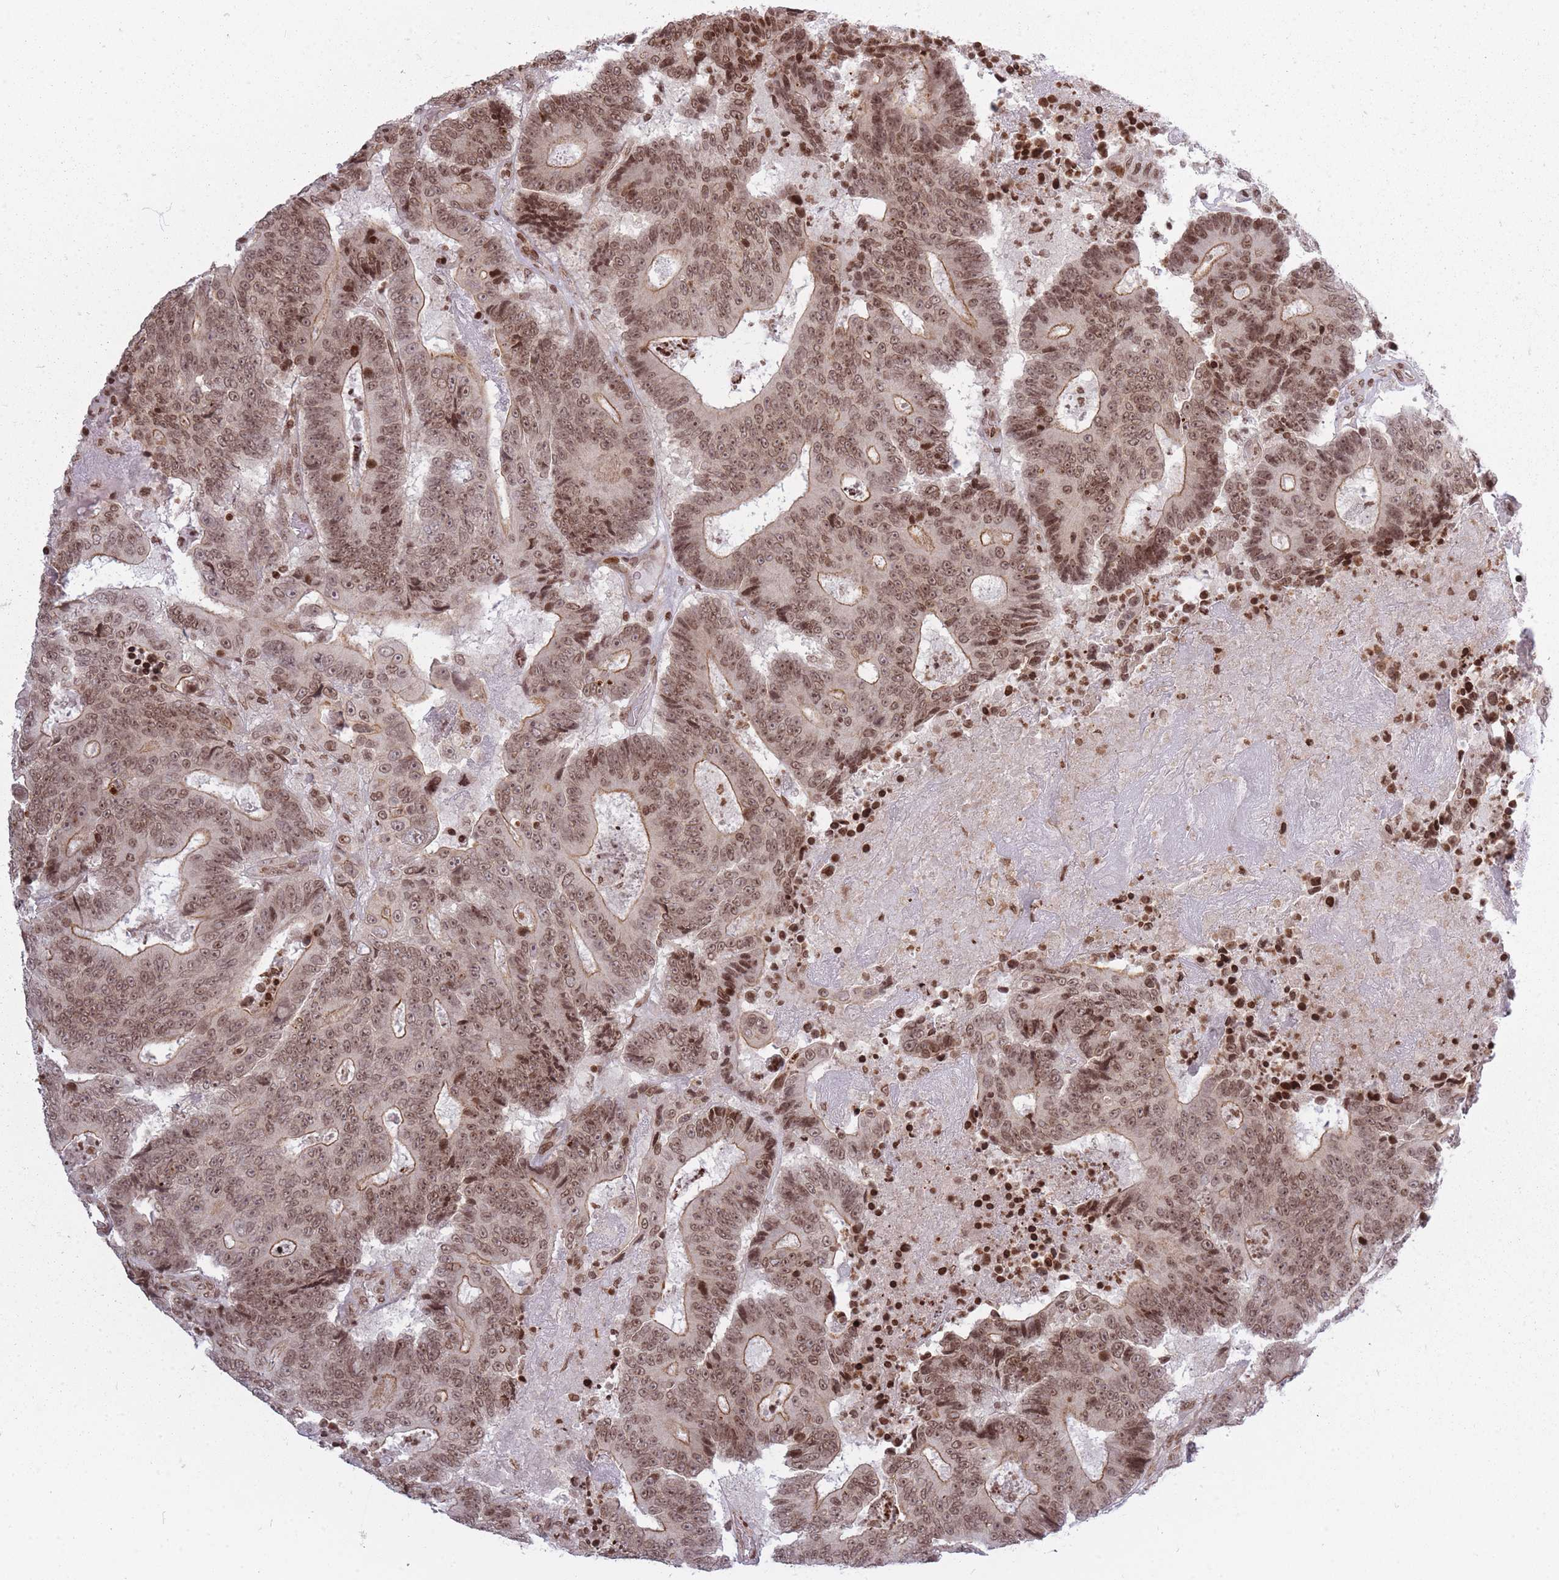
{"staining": {"intensity": "moderate", "quantity": ">75%", "location": "cytoplasmic/membranous,nuclear"}, "tissue": "colorectal cancer", "cell_type": "Tumor cells", "image_type": "cancer", "snomed": [{"axis": "morphology", "description": "Adenocarcinoma, NOS"}, {"axis": "topography", "description": "Colon"}], "caption": "Colorectal cancer (adenocarcinoma) was stained to show a protein in brown. There is medium levels of moderate cytoplasmic/membranous and nuclear staining in approximately >75% of tumor cells.", "gene": "TMC6", "patient": {"sex": "male", "age": 83}}